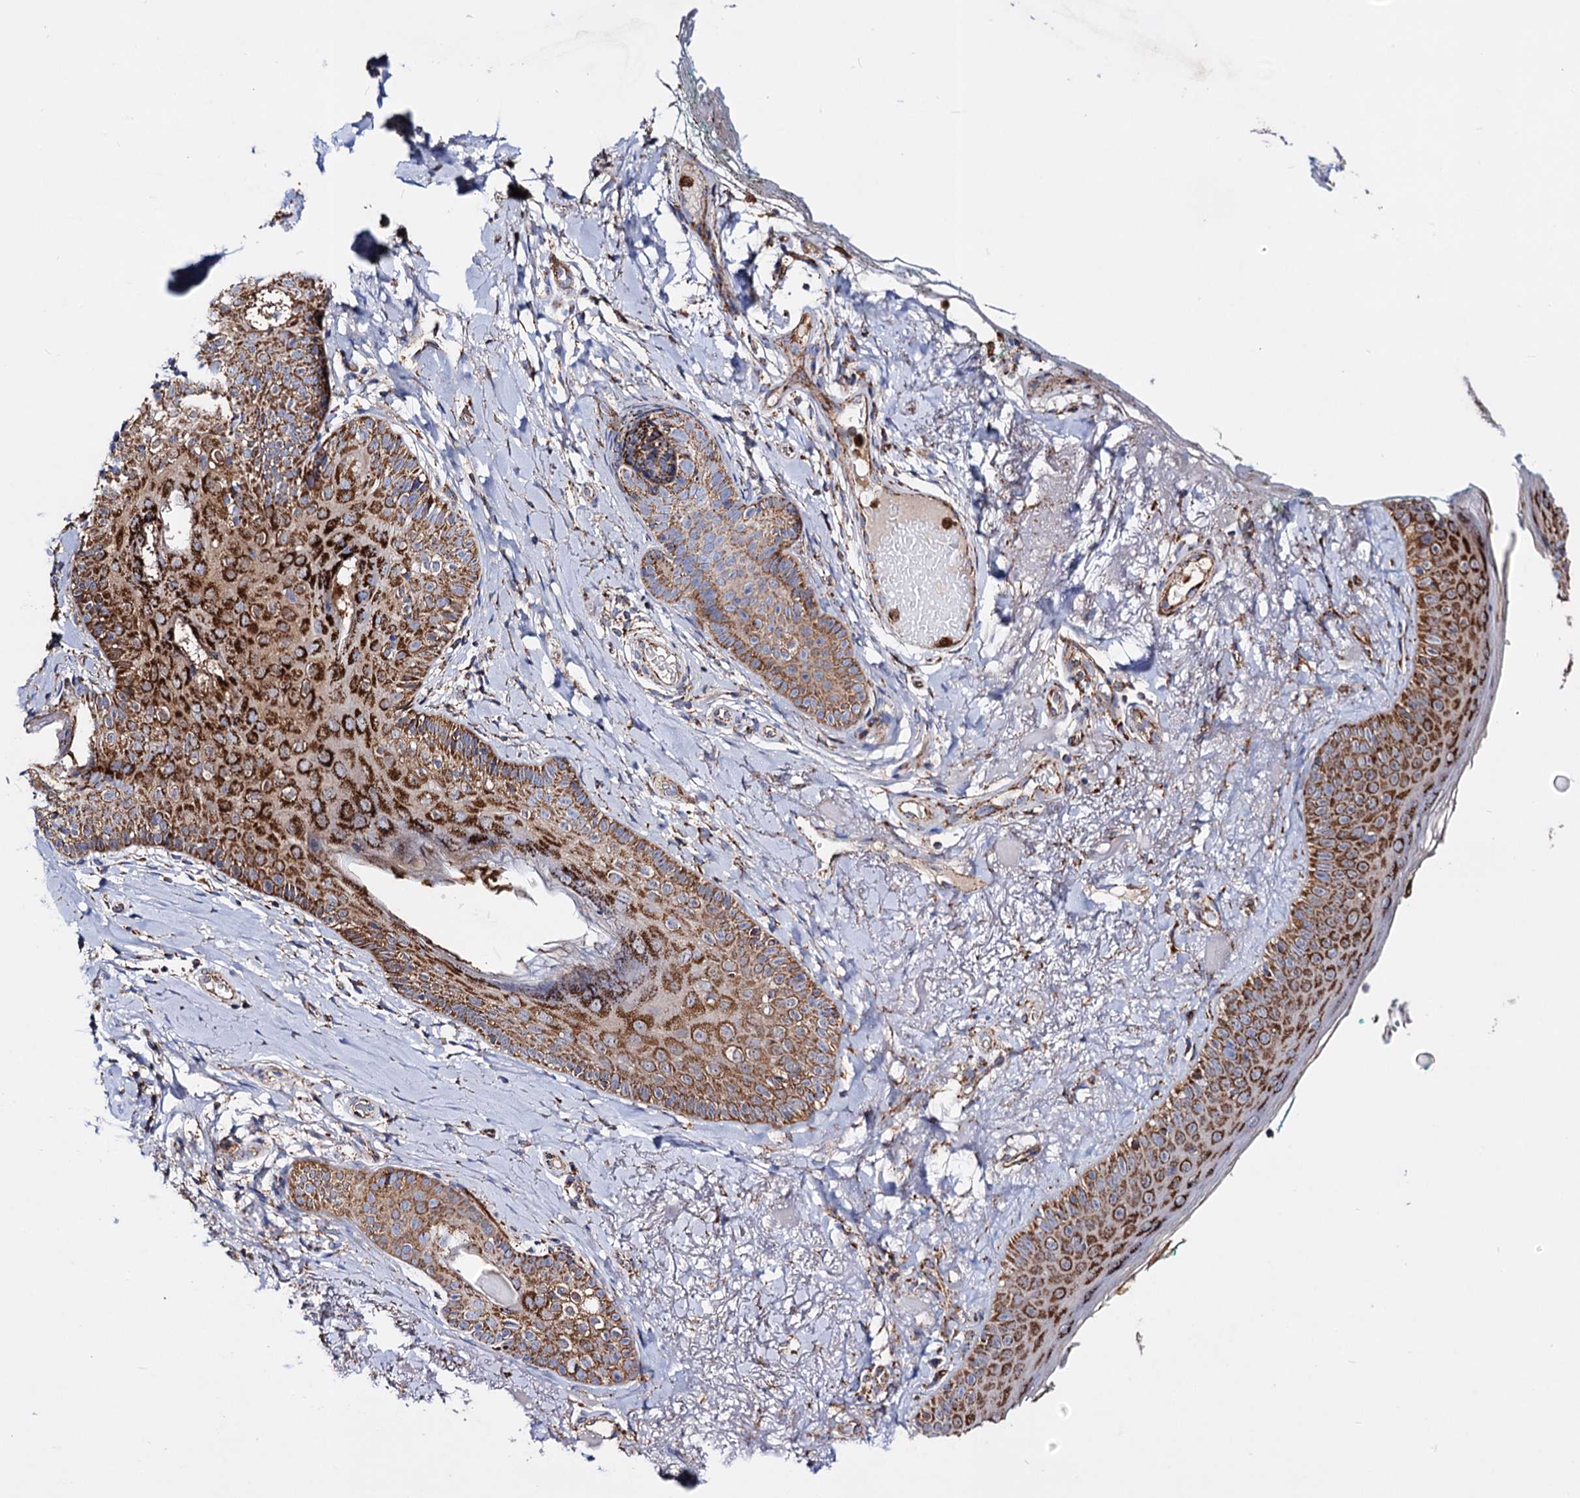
{"staining": {"intensity": "strong", "quantity": ">75%", "location": "cytoplasmic/membranous"}, "tissue": "skin cancer", "cell_type": "Tumor cells", "image_type": "cancer", "snomed": [{"axis": "morphology", "description": "Basal cell carcinoma"}, {"axis": "topography", "description": "Skin"}], "caption": "This histopathology image demonstrates skin basal cell carcinoma stained with immunohistochemistry (IHC) to label a protein in brown. The cytoplasmic/membranous of tumor cells show strong positivity for the protein. Nuclei are counter-stained blue.", "gene": "ACAD9", "patient": {"sex": "male", "age": 62}}